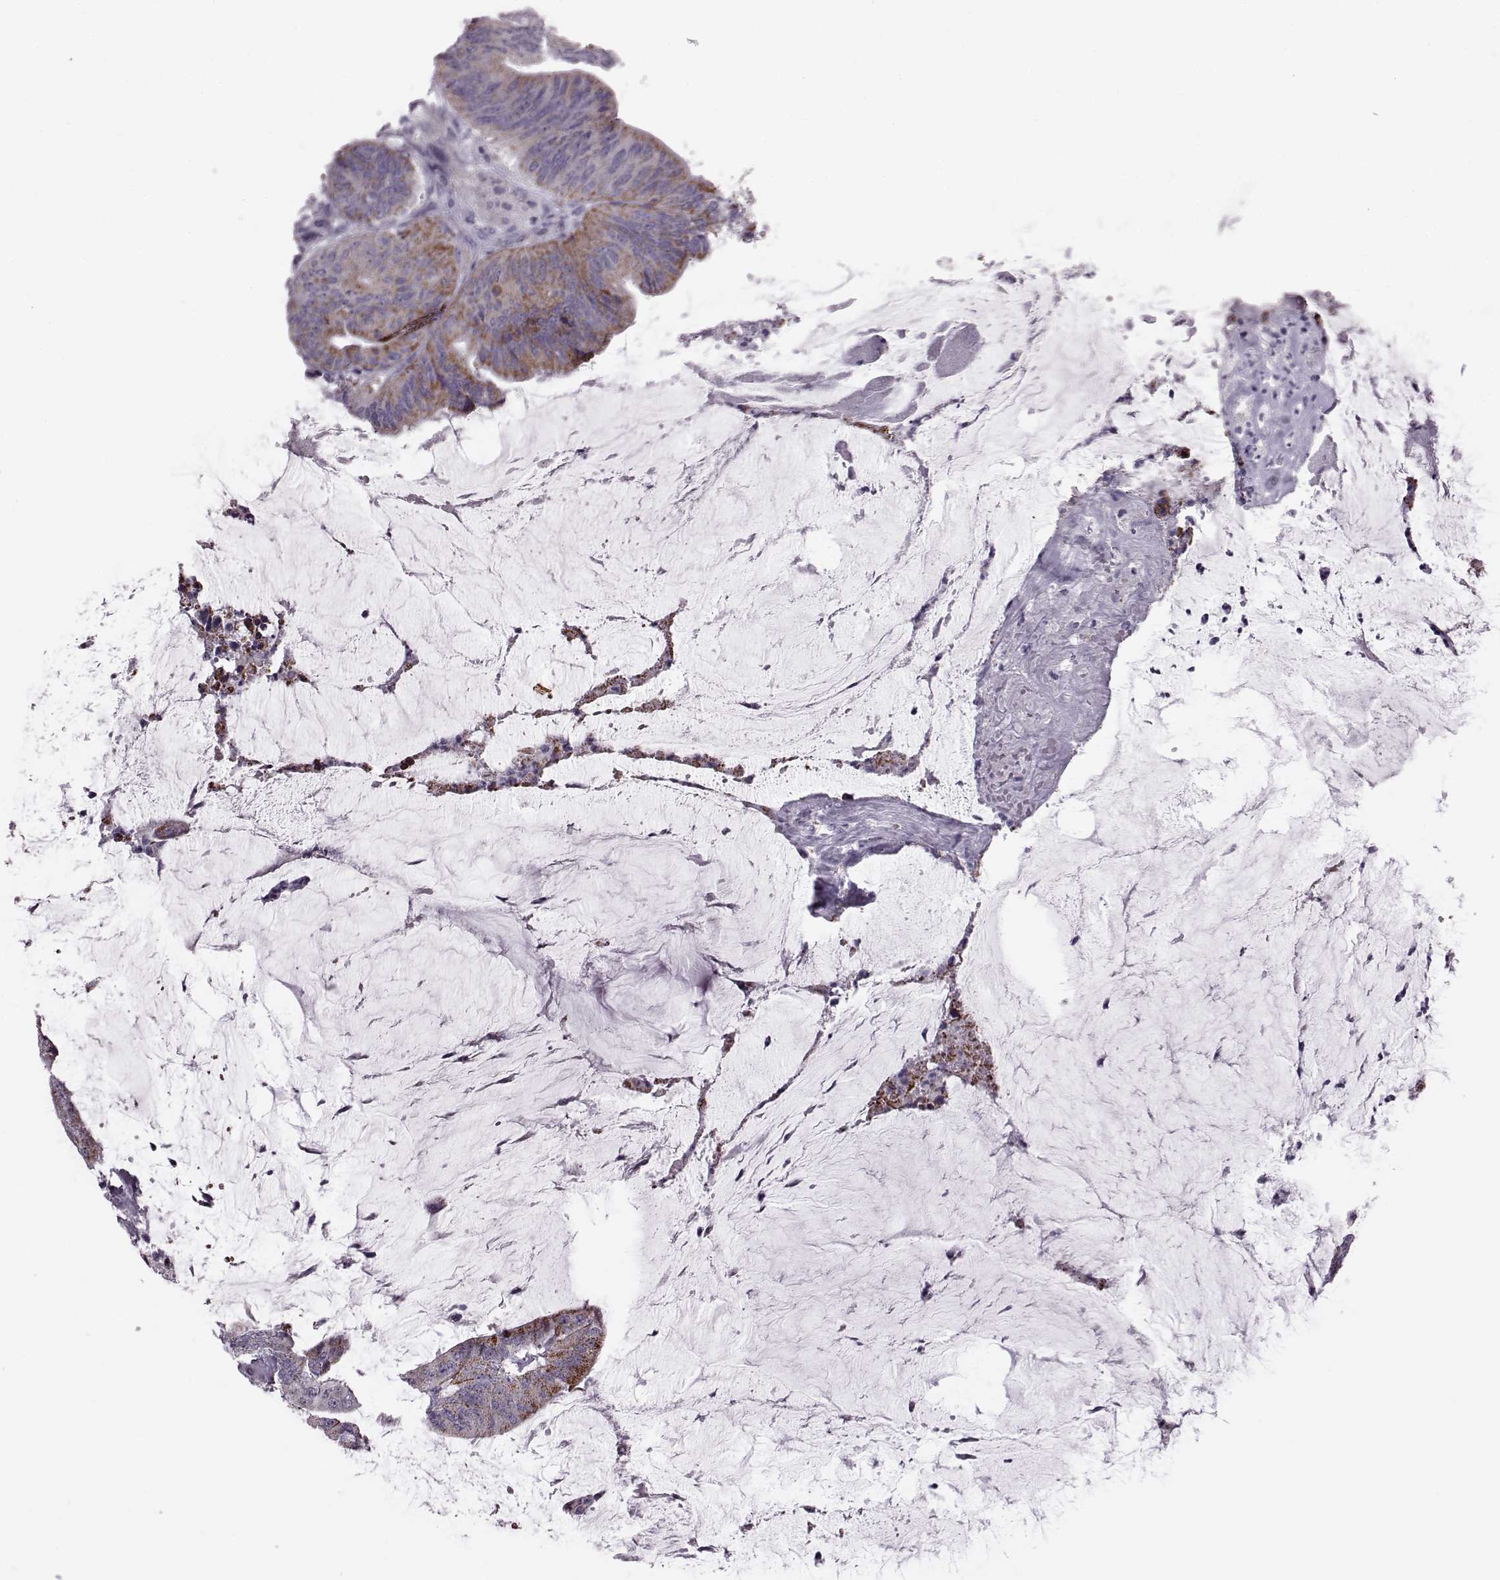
{"staining": {"intensity": "moderate", "quantity": ">75%", "location": "cytoplasmic/membranous"}, "tissue": "colorectal cancer", "cell_type": "Tumor cells", "image_type": "cancer", "snomed": [{"axis": "morphology", "description": "Adenocarcinoma, NOS"}, {"axis": "topography", "description": "Colon"}], "caption": "Human colorectal cancer (adenocarcinoma) stained with a brown dye displays moderate cytoplasmic/membranous positive staining in approximately >75% of tumor cells.", "gene": "RIMS2", "patient": {"sex": "female", "age": 43}}